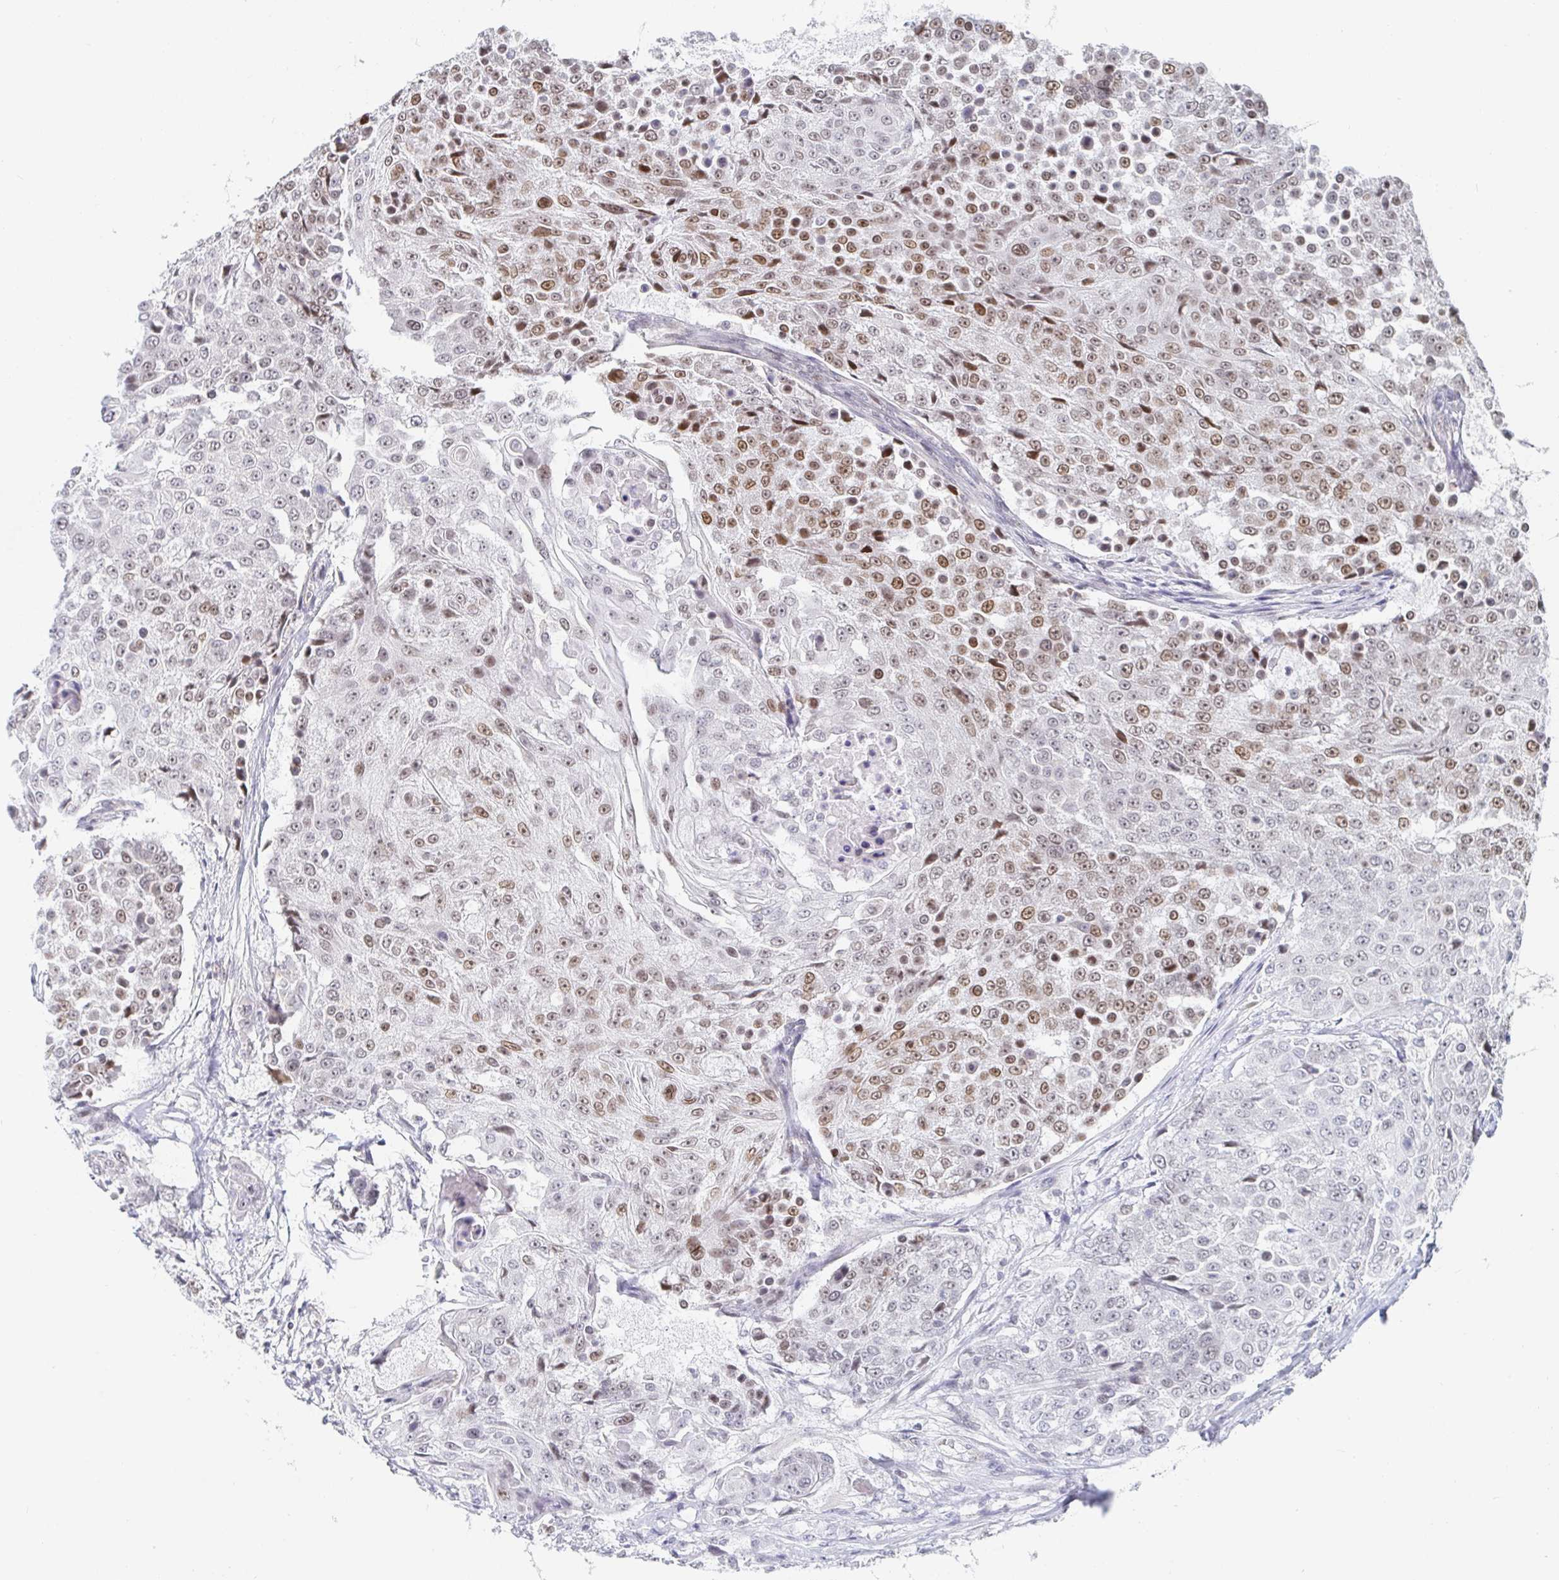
{"staining": {"intensity": "moderate", "quantity": "25%-75%", "location": "nuclear"}, "tissue": "urothelial cancer", "cell_type": "Tumor cells", "image_type": "cancer", "snomed": [{"axis": "morphology", "description": "Urothelial carcinoma, High grade"}, {"axis": "topography", "description": "Urinary bladder"}], "caption": "DAB immunohistochemical staining of high-grade urothelial carcinoma exhibits moderate nuclear protein positivity in about 25%-75% of tumor cells.", "gene": "CHD2", "patient": {"sex": "female", "age": 63}}